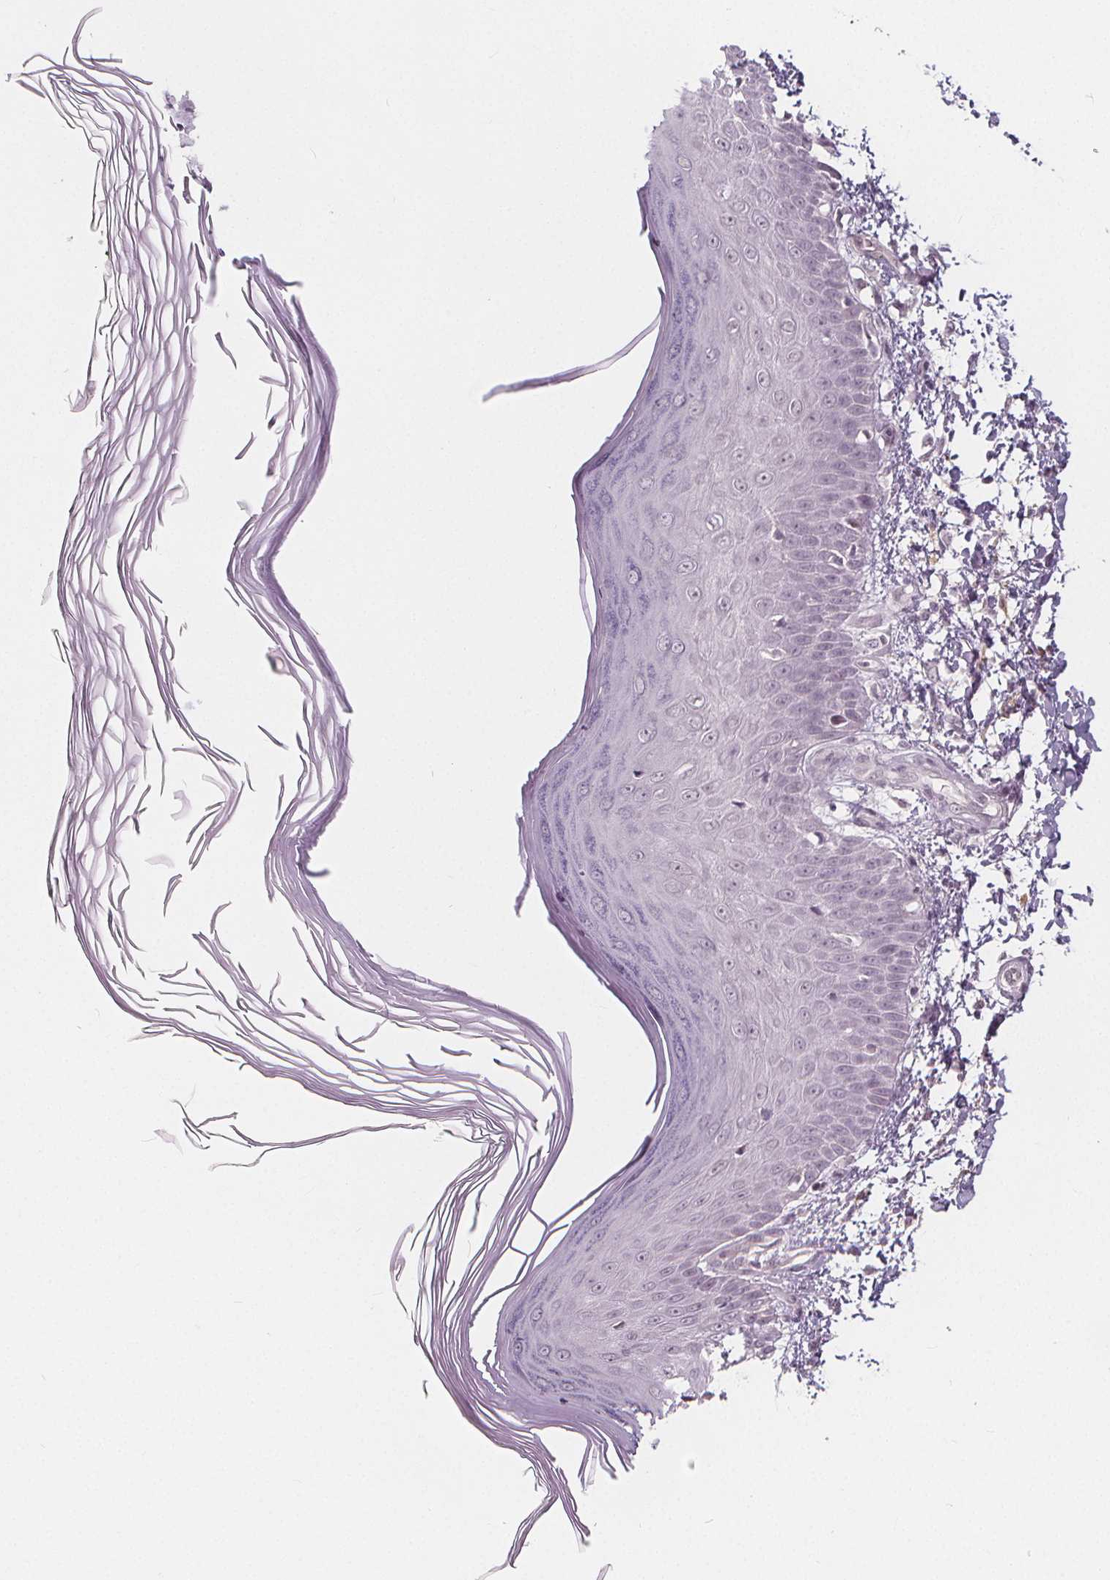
{"staining": {"intensity": "negative", "quantity": "none", "location": "none"}, "tissue": "skin", "cell_type": "Fibroblasts", "image_type": "normal", "snomed": [{"axis": "morphology", "description": "Normal tissue, NOS"}, {"axis": "topography", "description": "Skin"}], "caption": "This is a histopathology image of immunohistochemistry (IHC) staining of unremarkable skin, which shows no expression in fibroblasts.", "gene": "DRC3", "patient": {"sex": "female", "age": 62}}